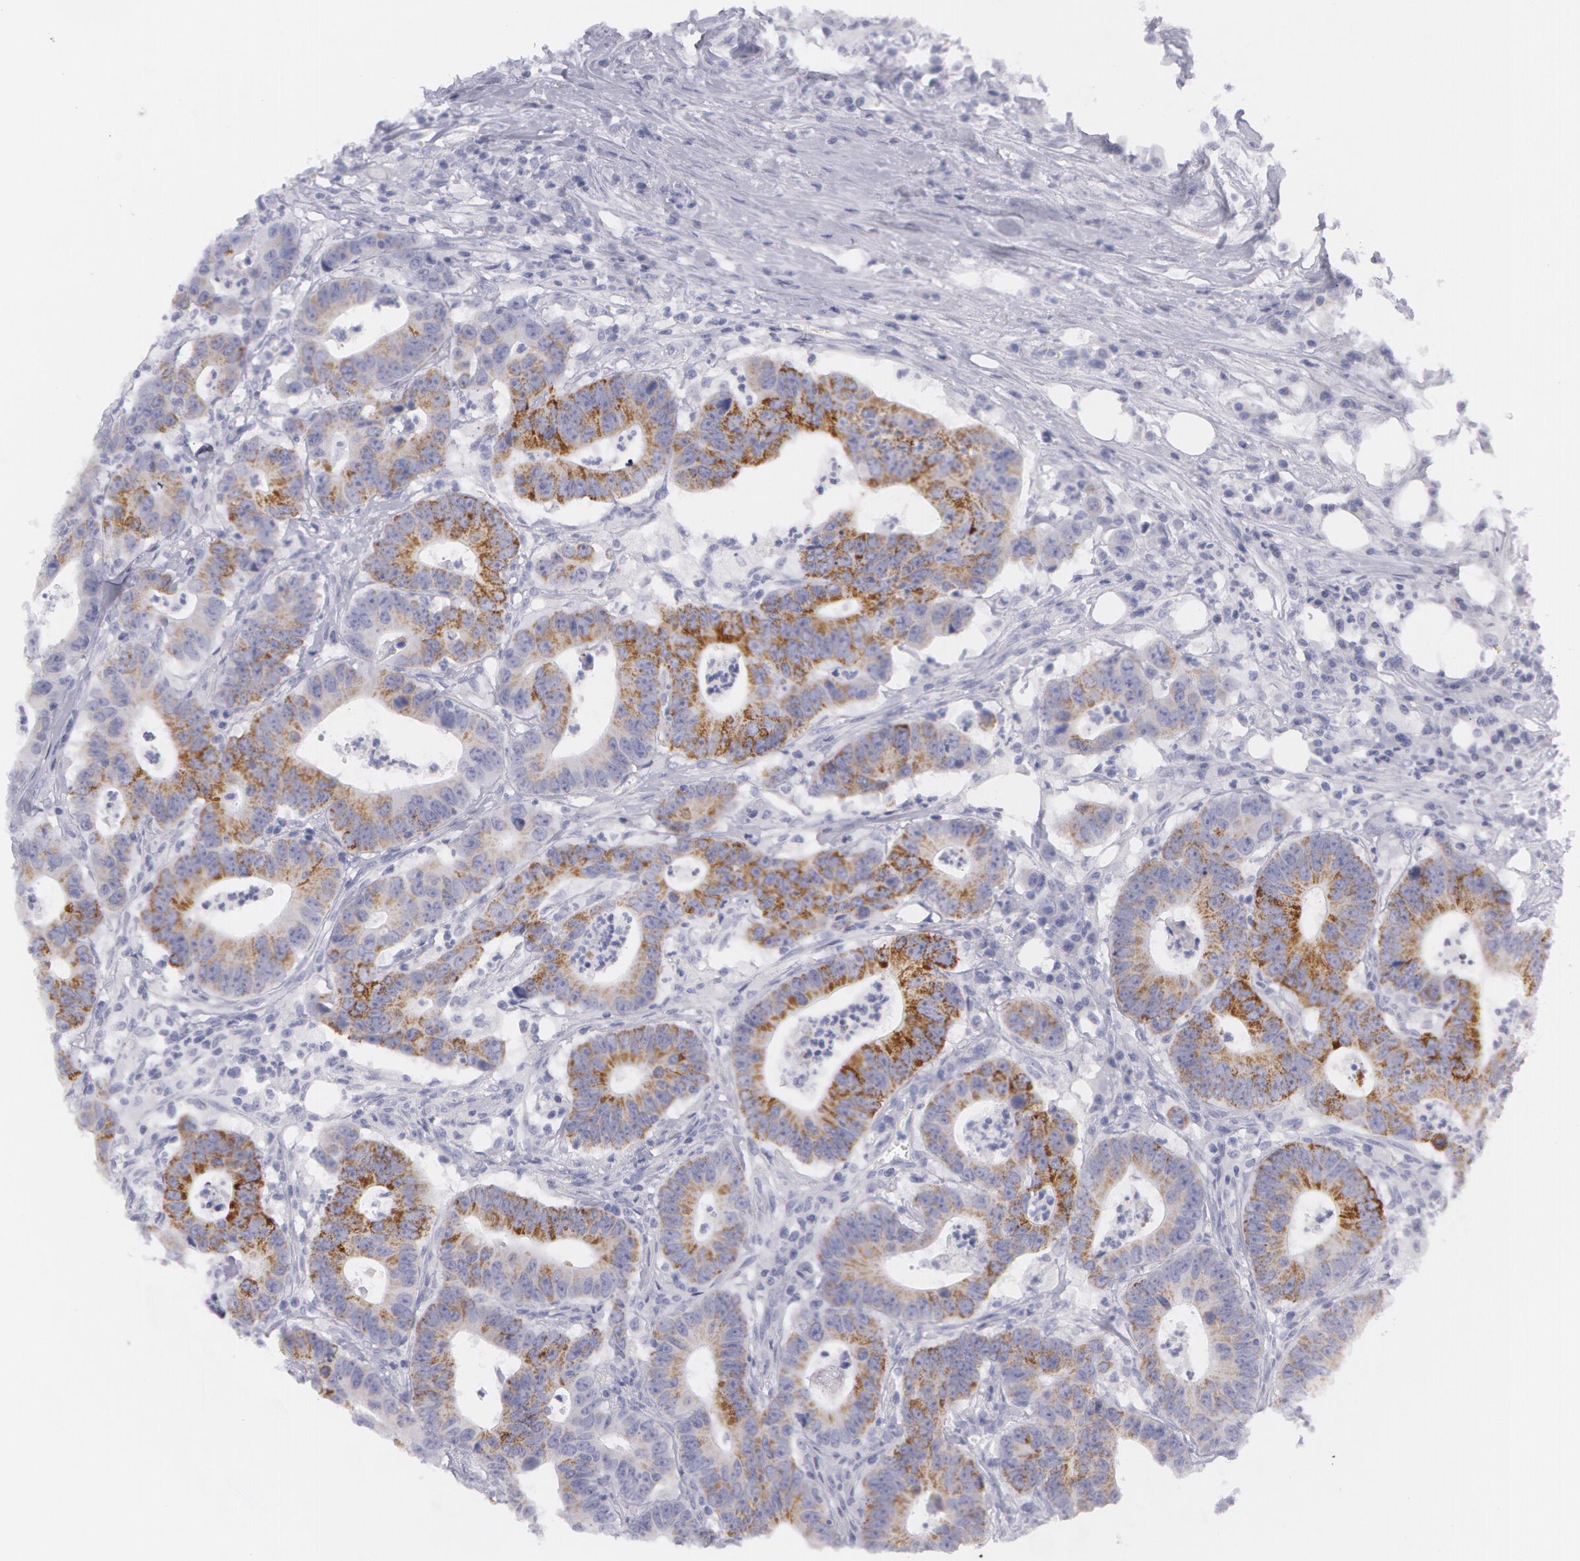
{"staining": {"intensity": "weak", "quantity": ">75%", "location": "cytoplasmic/membranous"}, "tissue": "colorectal cancer", "cell_type": "Tumor cells", "image_type": "cancer", "snomed": [{"axis": "morphology", "description": "Adenocarcinoma, NOS"}, {"axis": "topography", "description": "Colon"}], "caption": "DAB (3,3'-diaminobenzidine) immunohistochemical staining of colorectal adenocarcinoma demonstrates weak cytoplasmic/membranous protein positivity in approximately >75% of tumor cells. (Brightfield microscopy of DAB IHC at high magnification).", "gene": "AMACR", "patient": {"sex": "male", "age": 55}}